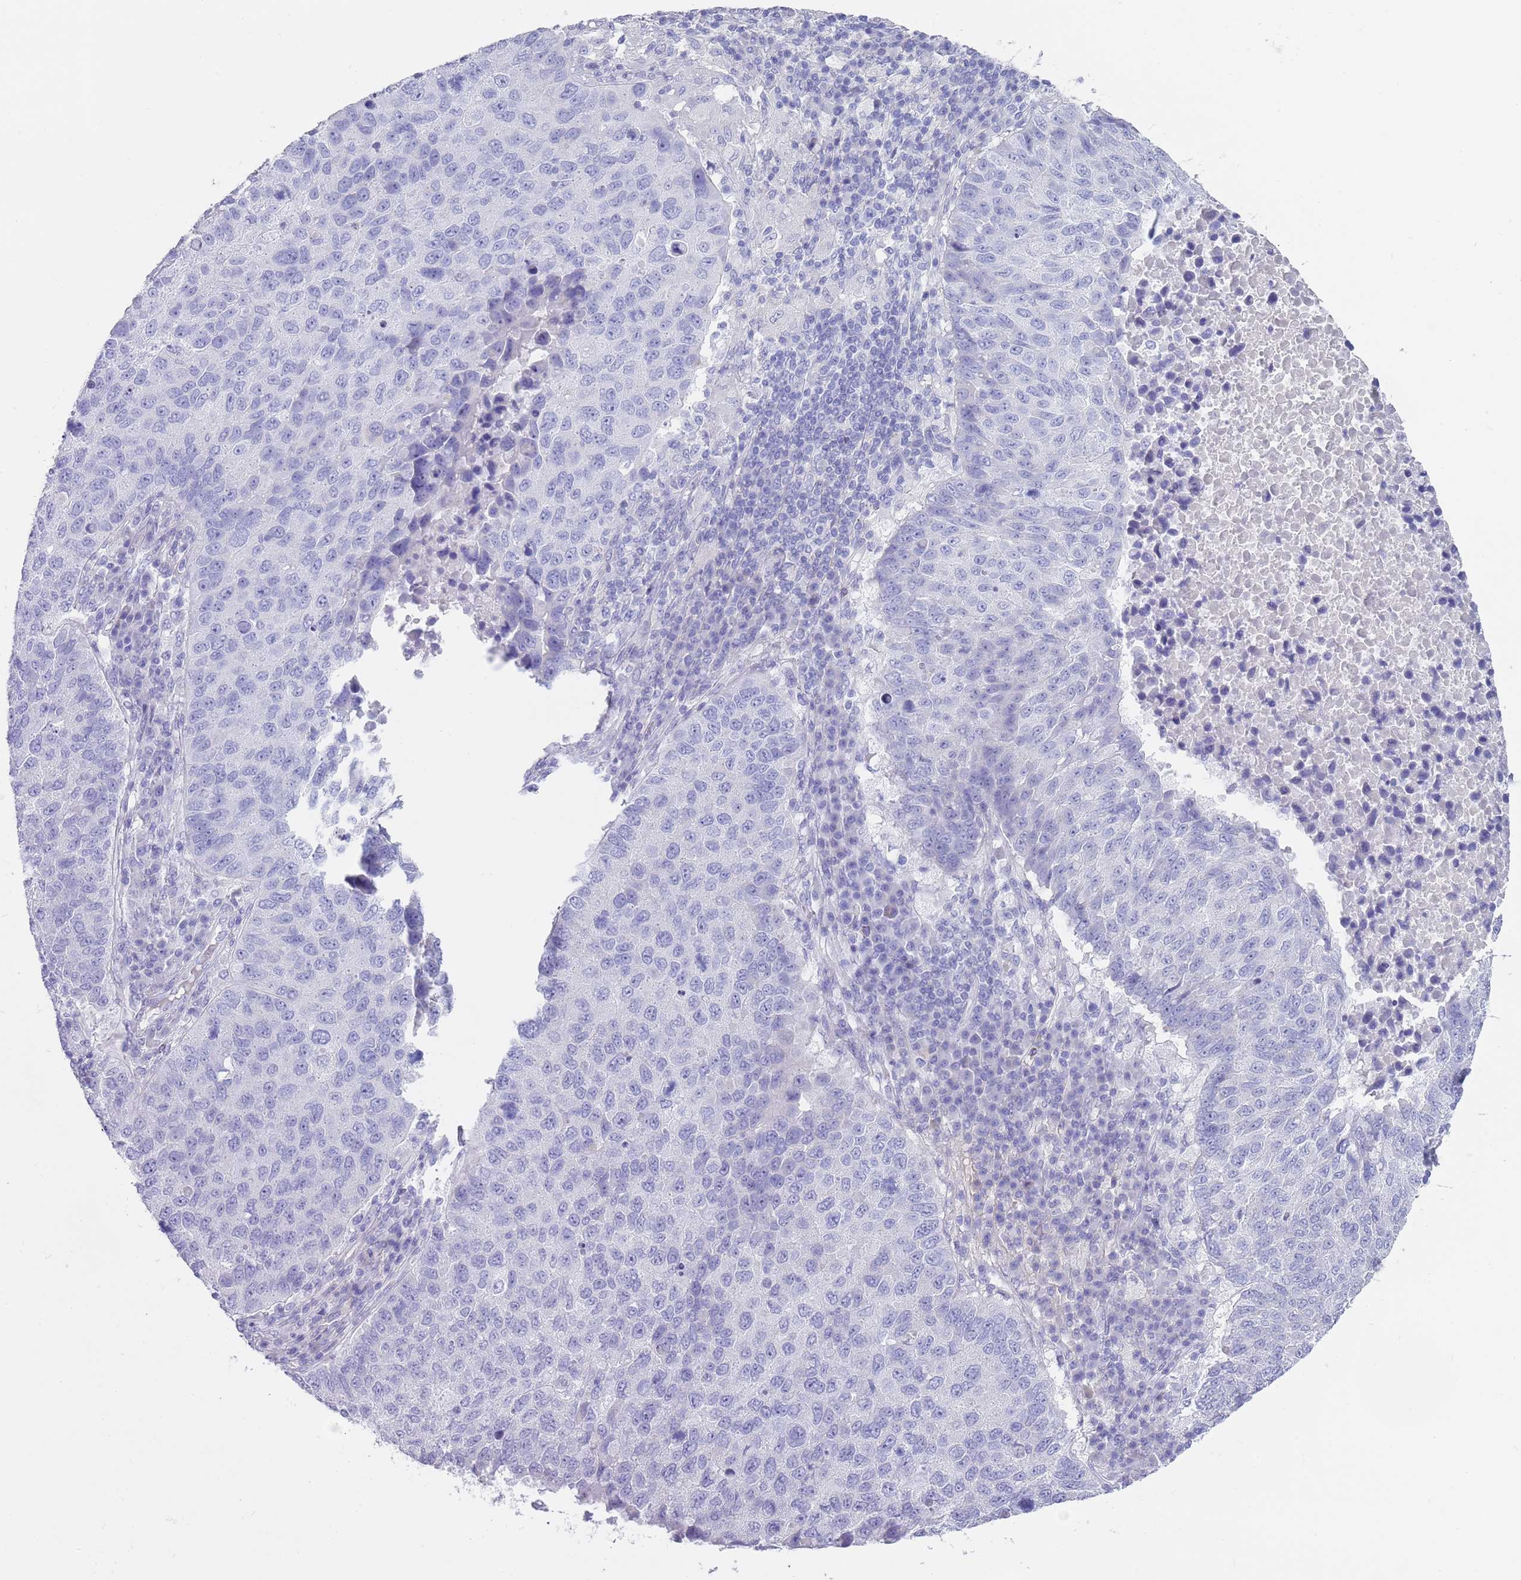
{"staining": {"intensity": "negative", "quantity": "none", "location": "none"}, "tissue": "lung cancer", "cell_type": "Tumor cells", "image_type": "cancer", "snomed": [{"axis": "morphology", "description": "Squamous cell carcinoma, NOS"}, {"axis": "topography", "description": "Lung"}], "caption": "This image is of lung cancer (squamous cell carcinoma) stained with immunohistochemistry to label a protein in brown with the nuclei are counter-stained blue. There is no positivity in tumor cells.", "gene": "CPXM2", "patient": {"sex": "male", "age": 73}}